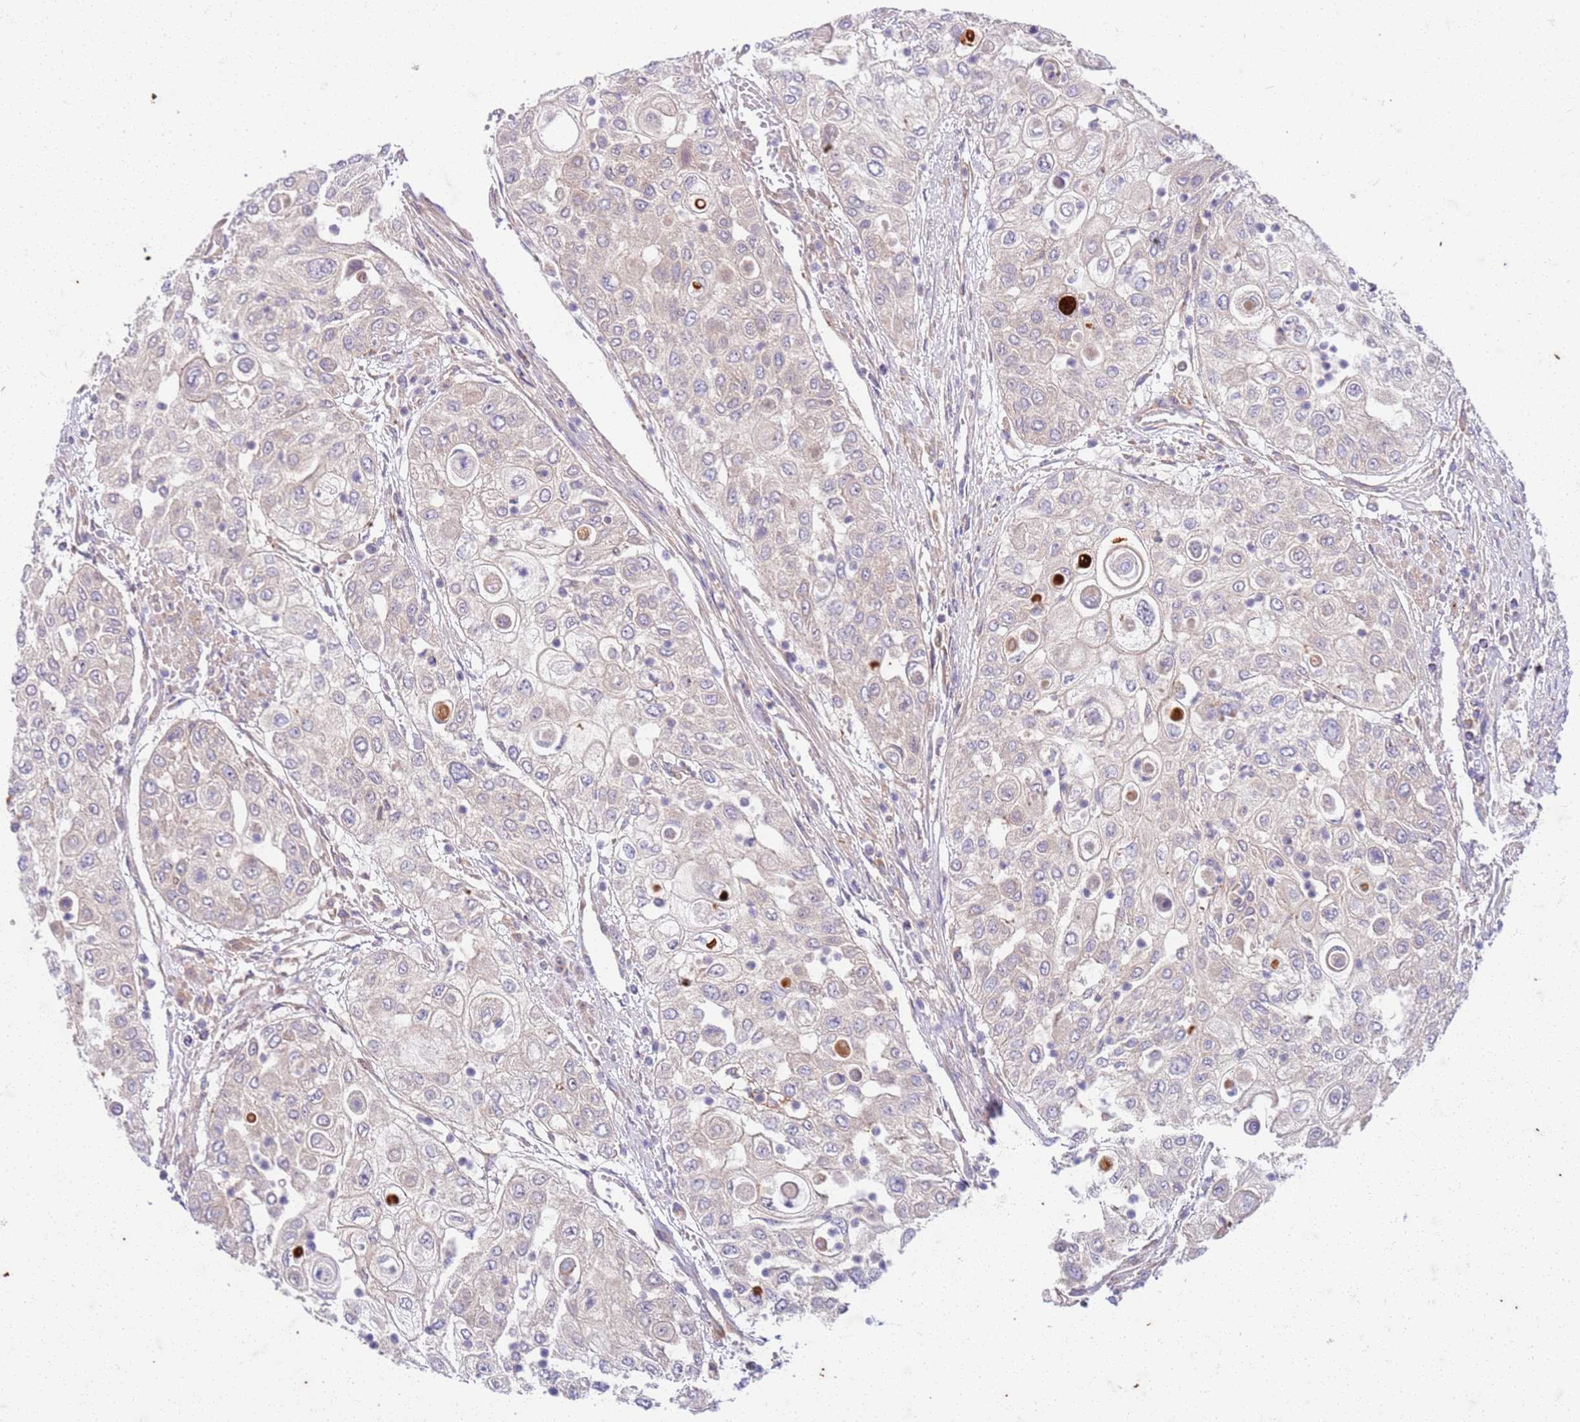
{"staining": {"intensity": "negative", "quantity": "none", "location": "none"}, "tissue": "urothelial cancer", "cell_type": "Tumor cells", "image_type": "cancer", "snomed": [{"axis": "morphology", "description": "Urothelial carcinoma, High grade"}, {"axis": "topography", "description": "Urinary bladder"}], "caption": "This micrograph is of urothelial cancer stained with immunohistochemistry to label a protein in brown with the nuclei are counter-stained blue. There is no positivity in tumor cells.", "gene": "OSBP", "patient": {"sex": "female", "age": 79}}